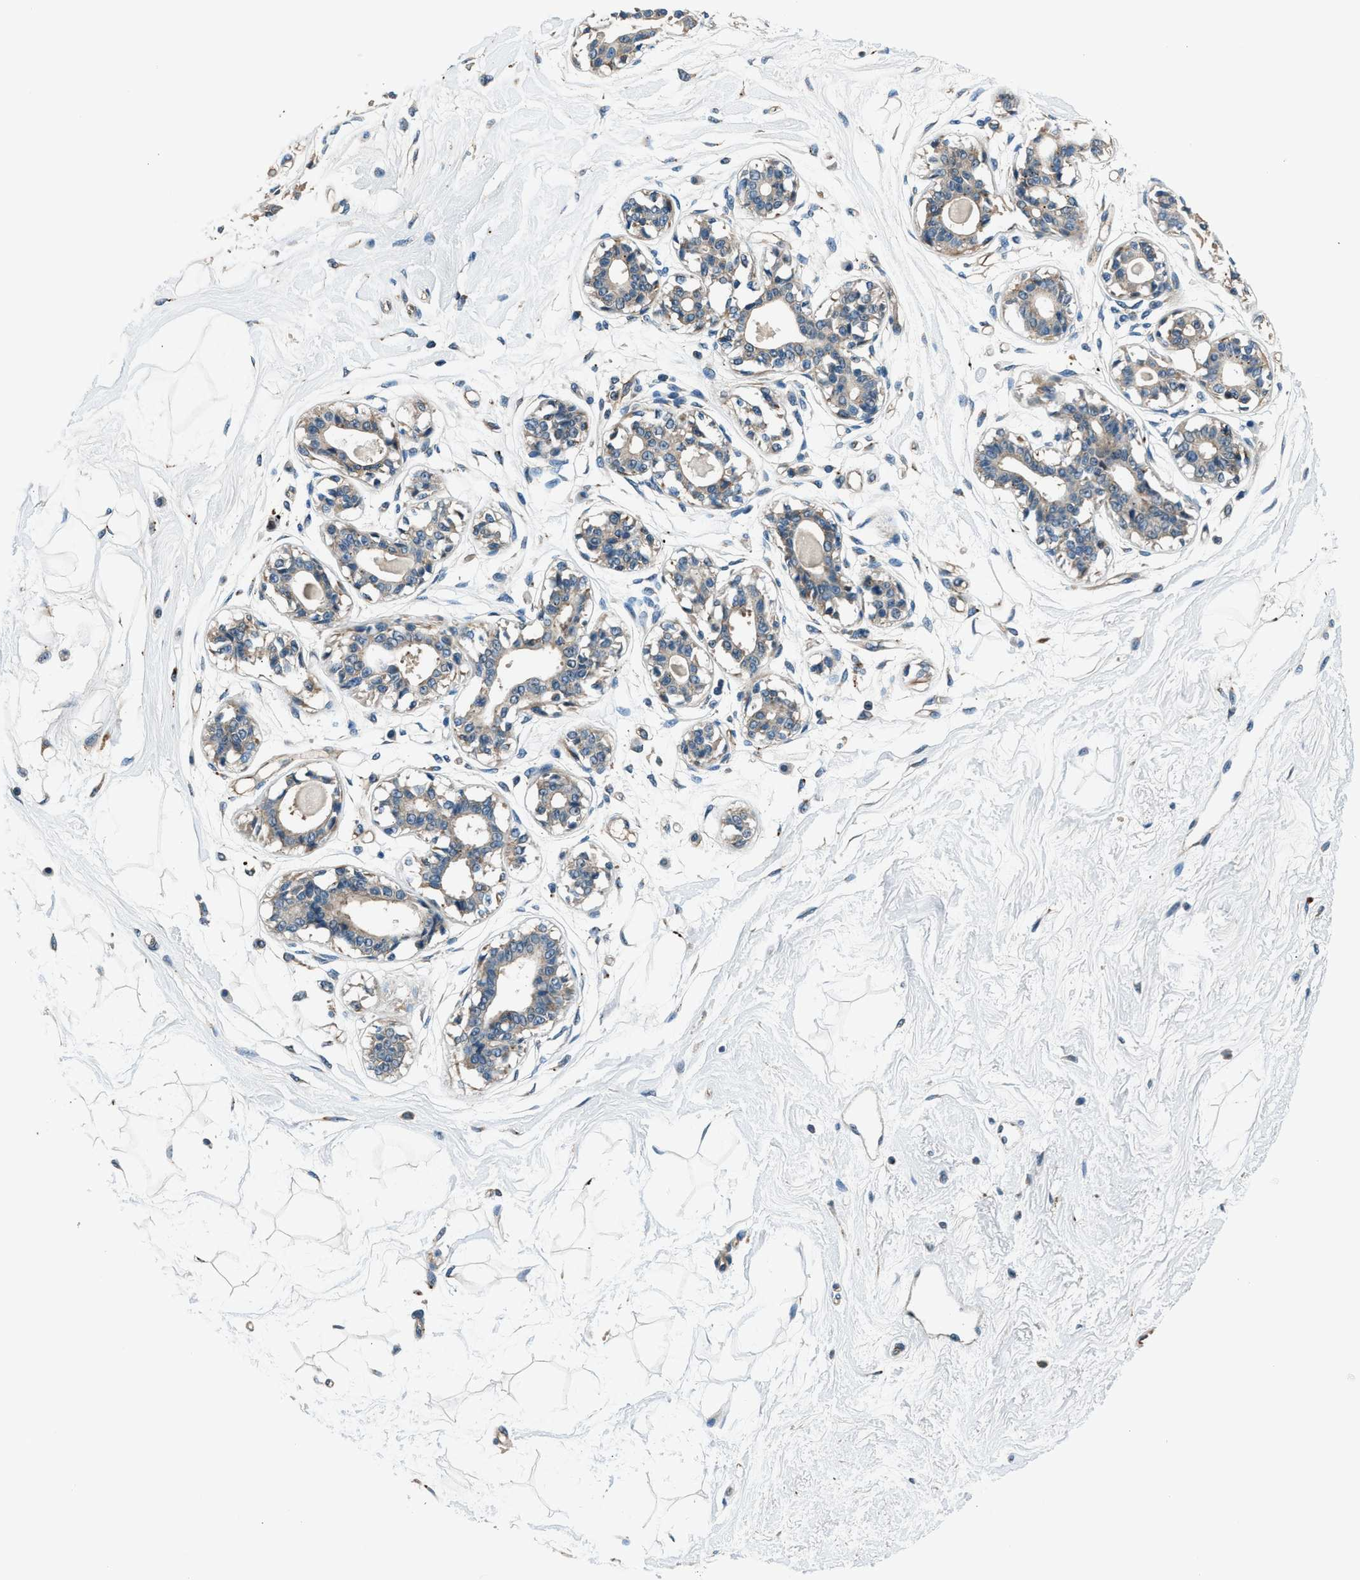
{"staining": {"intensity": "negative", "quantity": "none", "location": "none"}, "tissue": "breast", "cell_type": "Adipocytes", "image_type": "normal", "snomed": [{"axis": "morphology", "description": "Normal tissue, NOS"}, {"axis": "topography", "description": "Breast"}], "caption": "Immunohistochemistry (IHC) photomicrograph of benign human breast stained for a protein (brown), which demonstrates no expression in adipocytes.", "gene": "SLC19A2", "patient": {"sex": "female", "age": 45}}